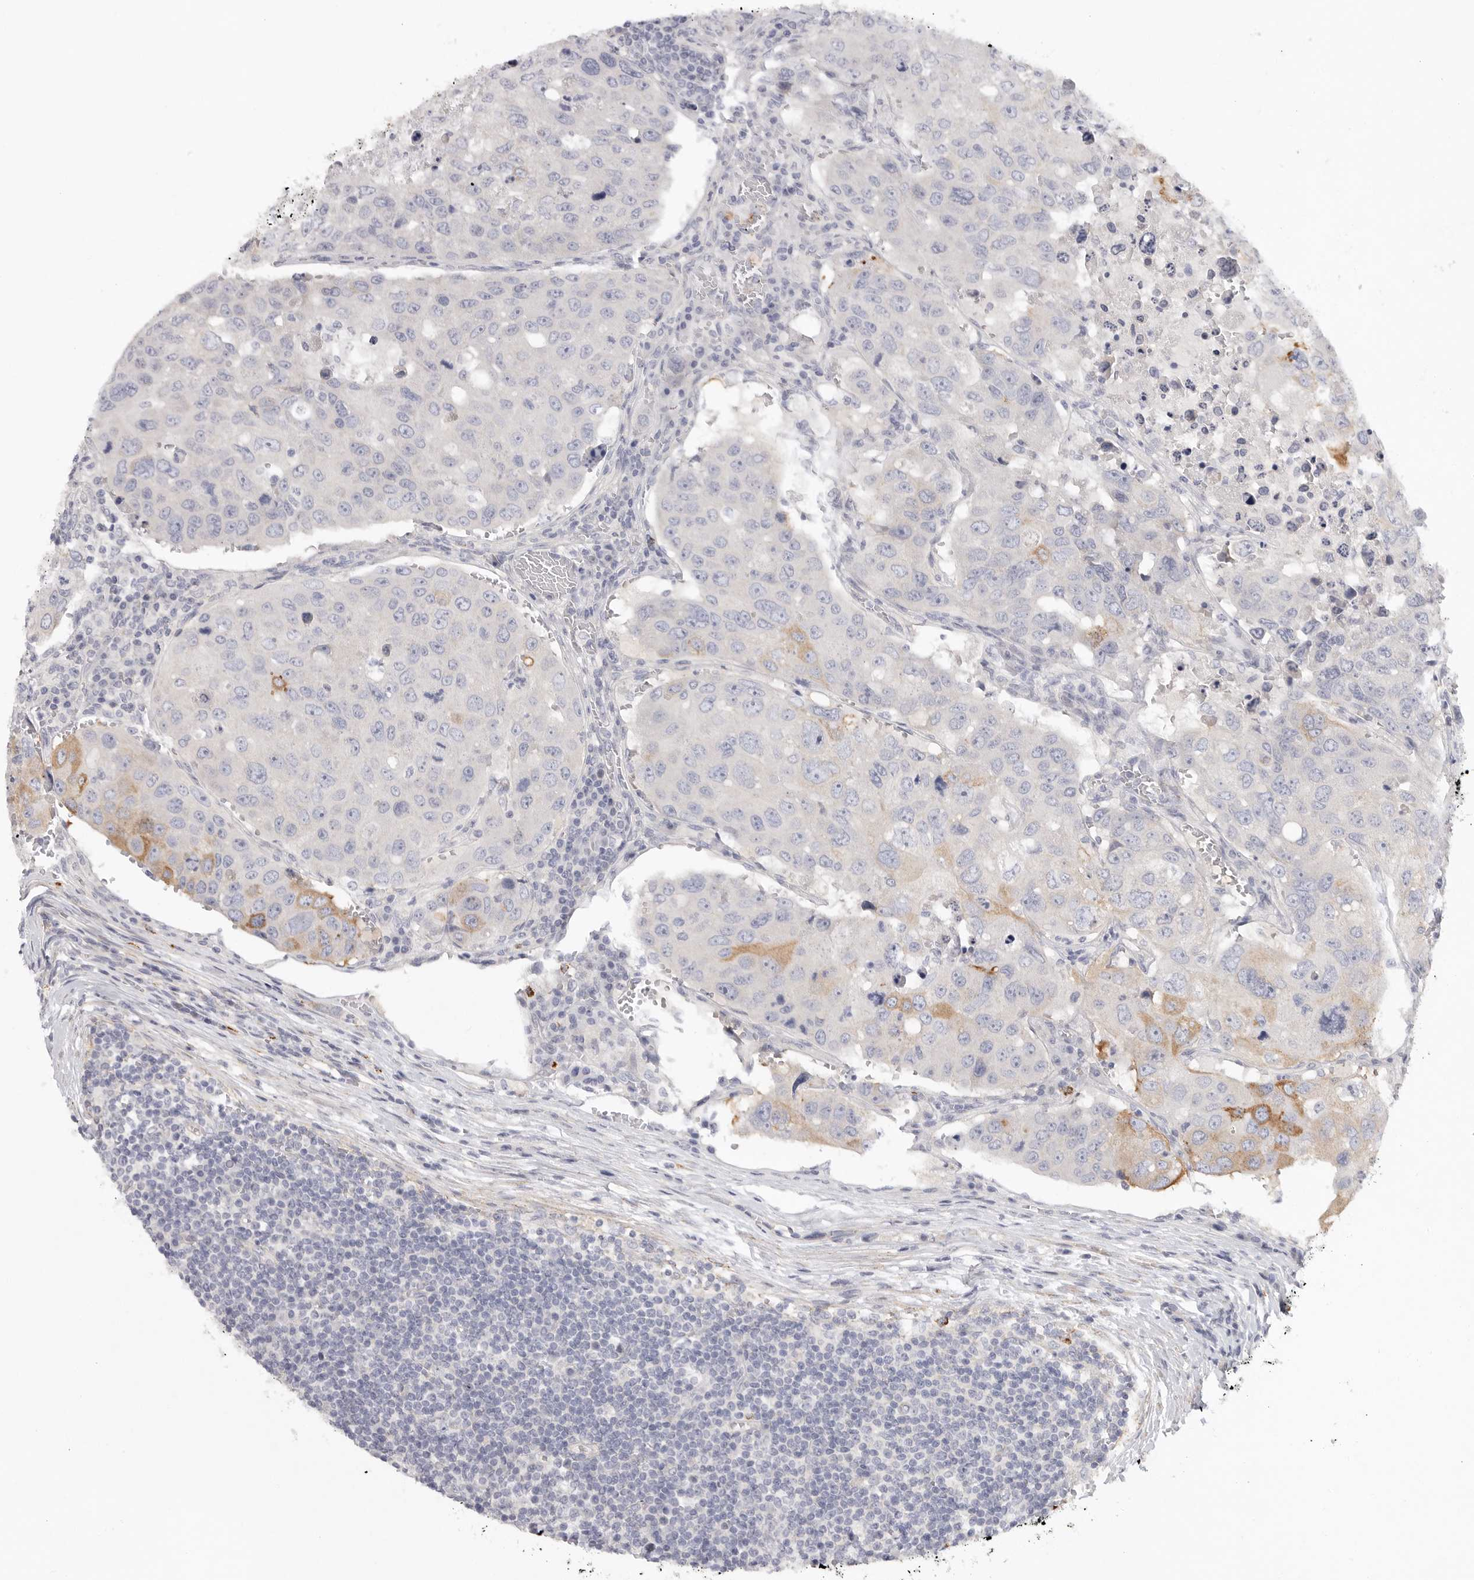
{"staining": {"intensity": "moderate", "quantity": "<25%", "location": "cytoplasmic/membranous"}, "tissue": "urothelial cancer", "cell_type": "Tumor cells", "image_type": "cancer", "snomed": [{"axis": "morphology", "description": "Urothelial carcinoma, High grade"}, {"axis": "topography", "description": "Lymph node"}, {"axis": "topography", "description": "Urinary bladder"}], "caption": "The immunohistochemical stain highlights moderate cytoplasmic/membranous expression in tumor cells of urothelial carcinoma (high-grade) tissue.", "gene": "ELP3", "patient": {"sex": "male", "age": 51}}